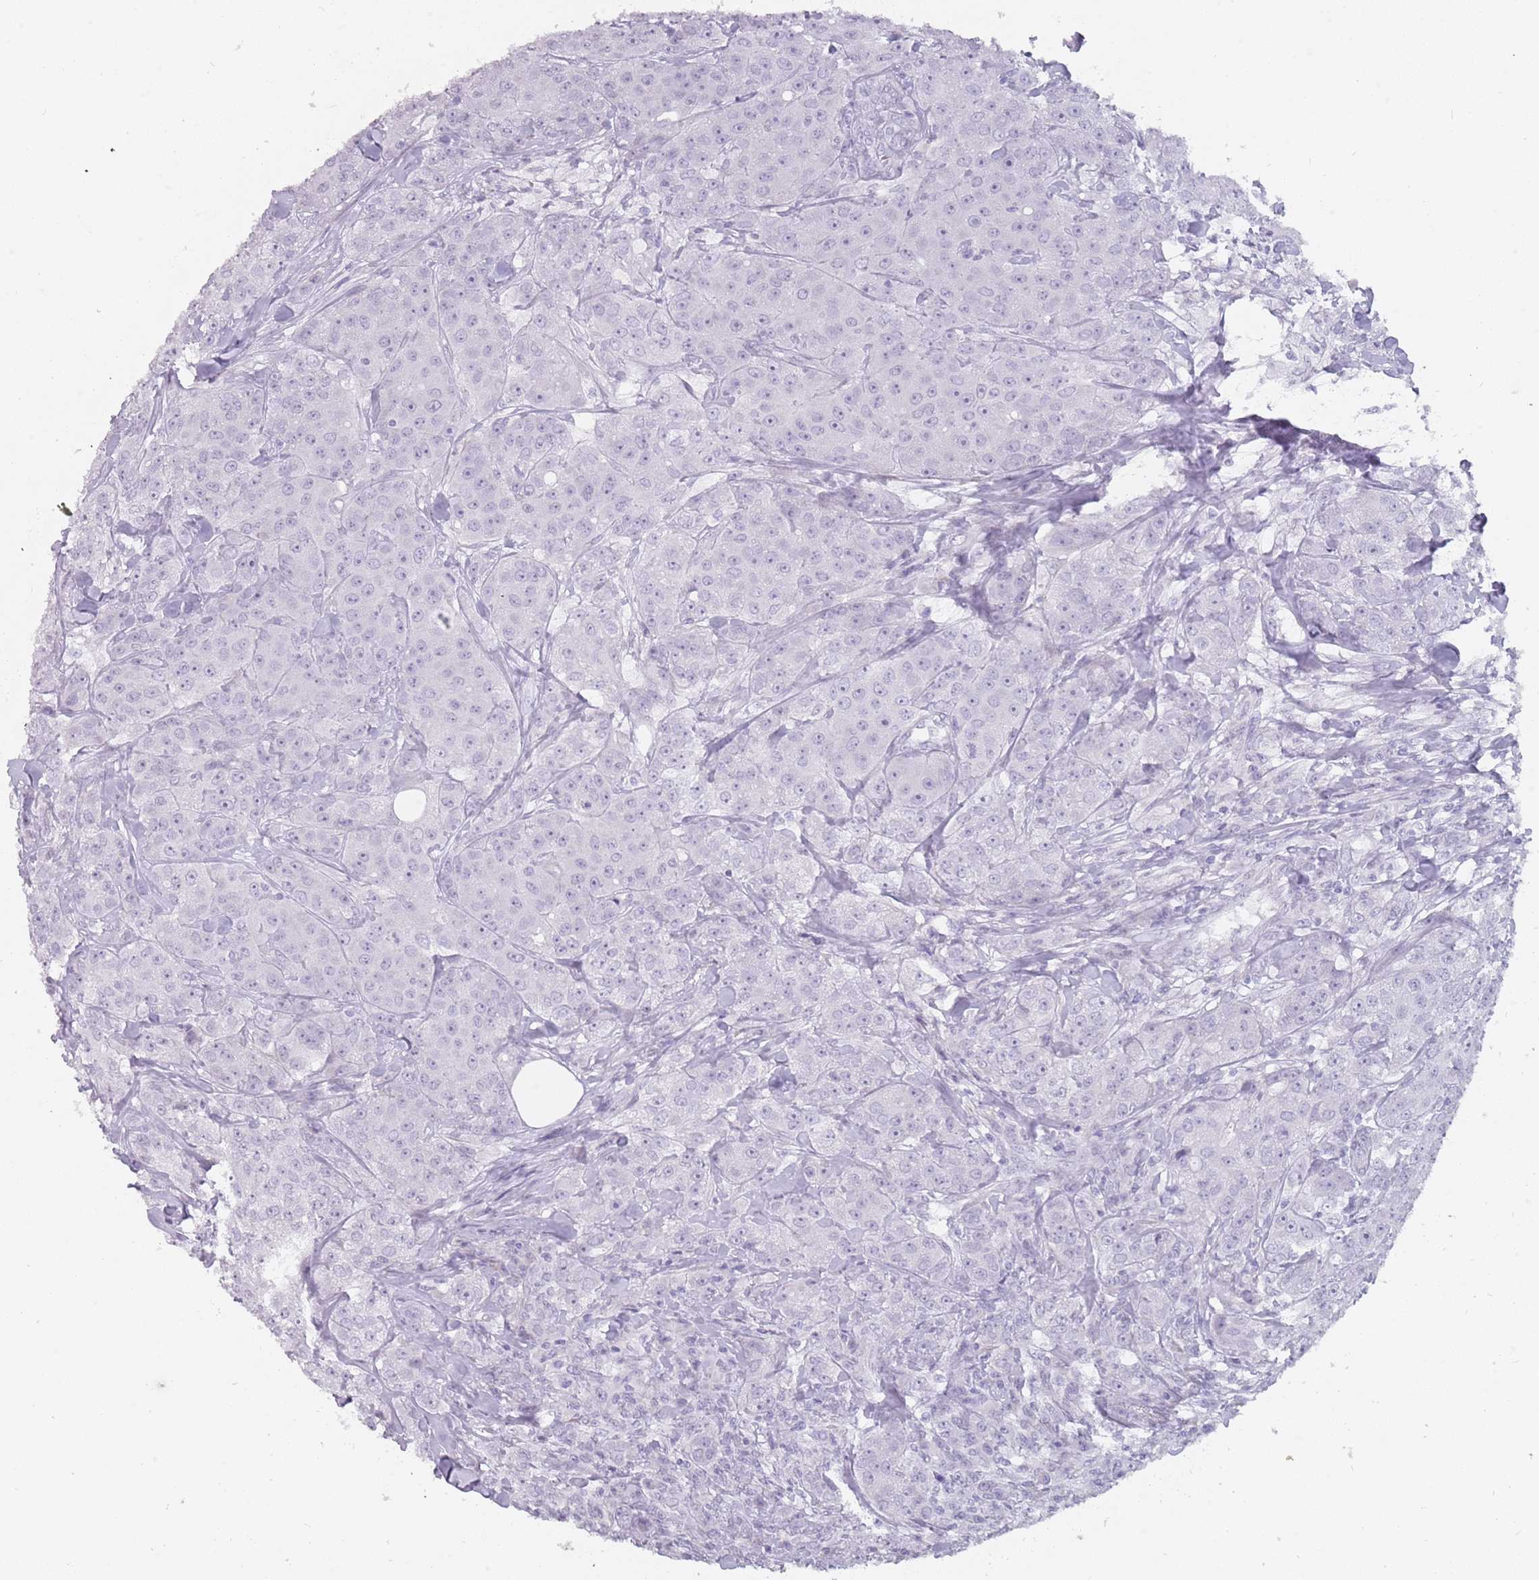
{"staining": {"intensity": "negative", "quantity": "none", "location": "none"}, "tissue": "breast cancer", "cell_type": "Tumor cells", "image_type": "cancer", "snomed": [{"axis": "morphology", "description": "Duct carcinoma"}, {"axis": "topography", "description": "Breast"}], "caption": "High magnification brightfield microscopy of breast cancer stained with DAB (3,3'-diaminobenzidine) (brown) and counterstained with hematoxylin (blue): tumor cells show no significant positivity.", "gene": "DDX4", "patient": {"sex": "female", "age": 43}}